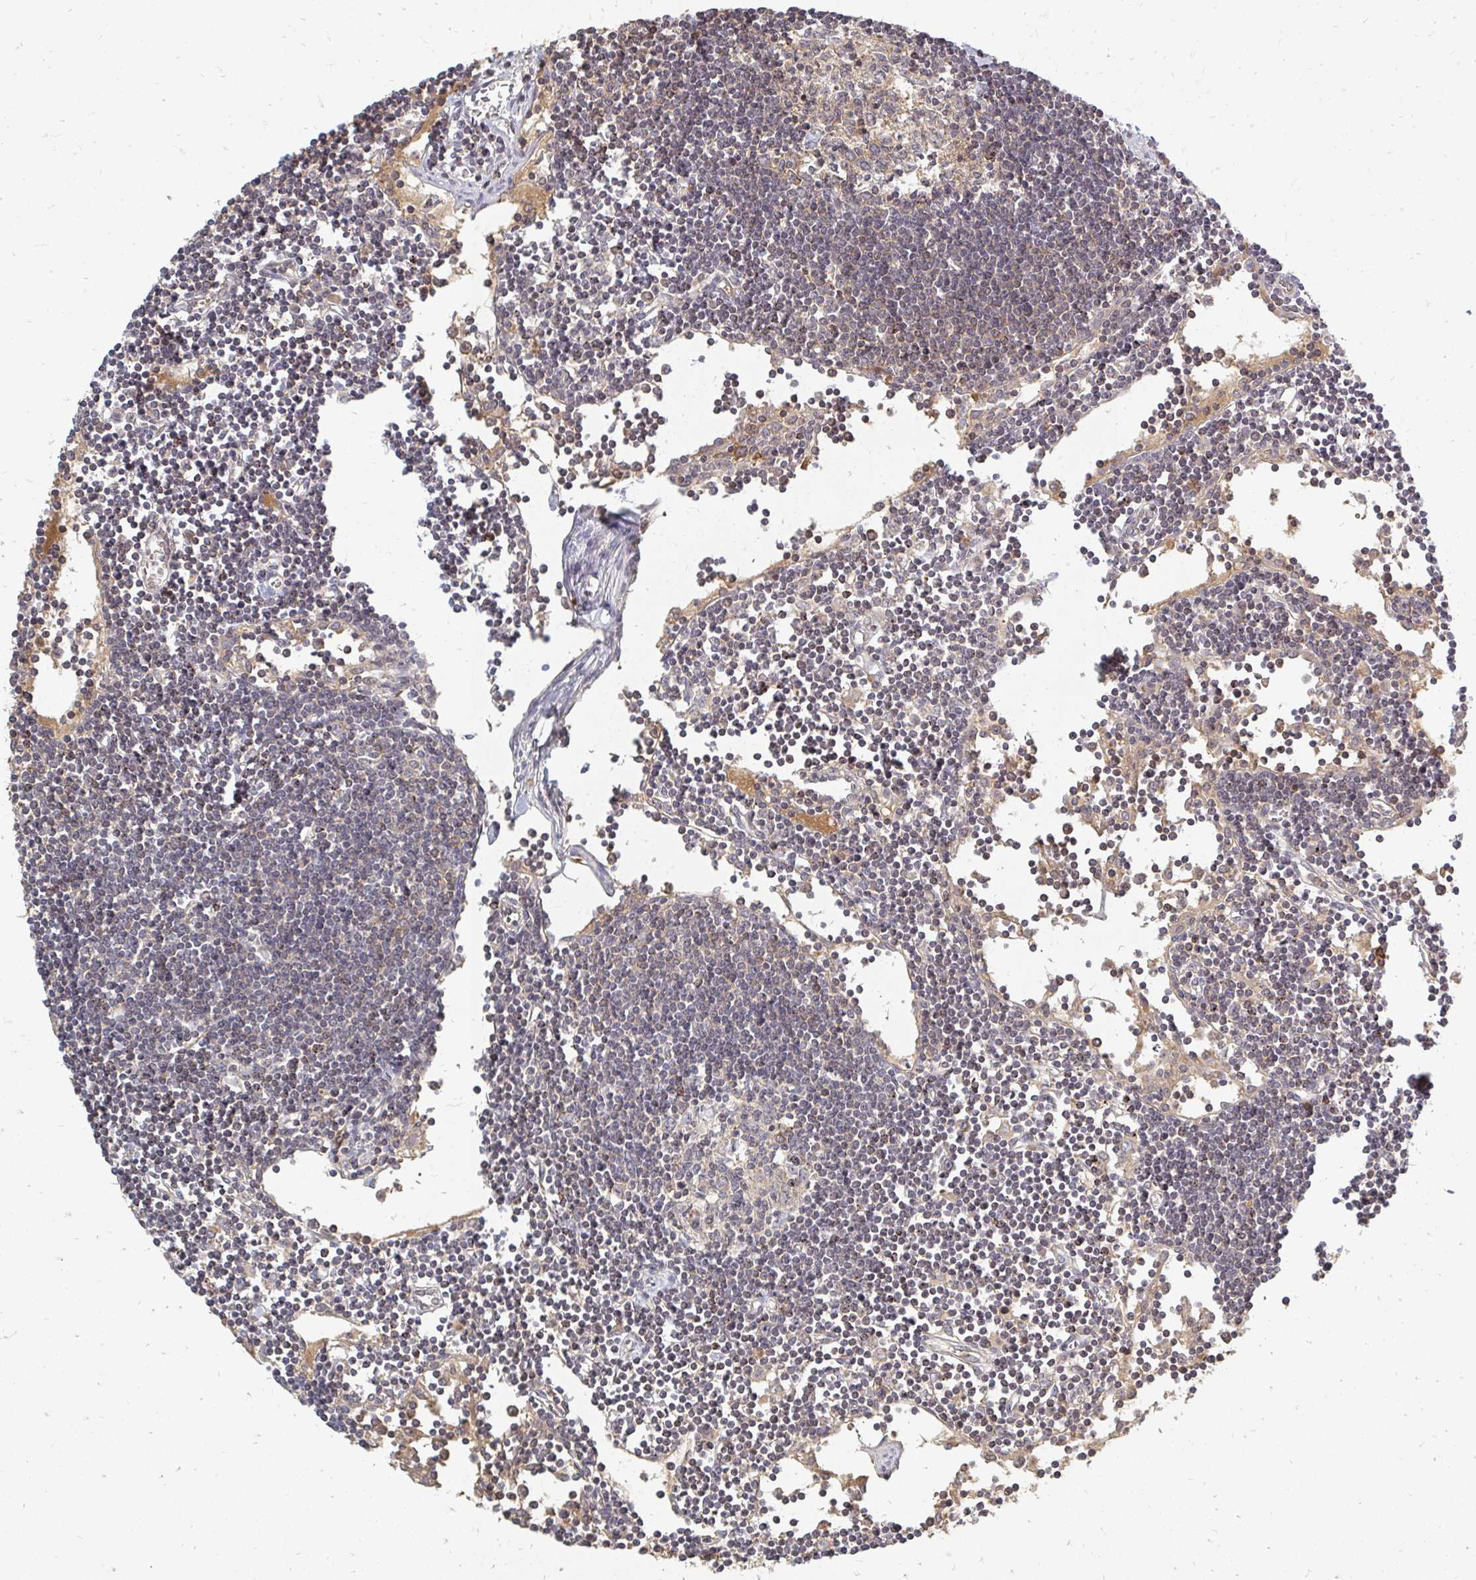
{"staining": {"intensity": "moderate", "quantity": "25%-75%", "location": "cytoplasmic/membranous"}, "tissue": "lymph node", "cell_type": "Germinal center cells", "image_type": "normal", "snomed": [{"axis": "morphology", "description": "Normal tissue, NOS"}, {"axis": "topography", "description": "Lymph node"}], "caption": "Approximately 25%-75% of germinal center cells in normal lymph node reveal moderate cytoplasmic/membranous protein expression as visualized by brown immunohistochemical staining.", "gene": "ZNF285", "patient": {"sex": "female", "age": 65}}